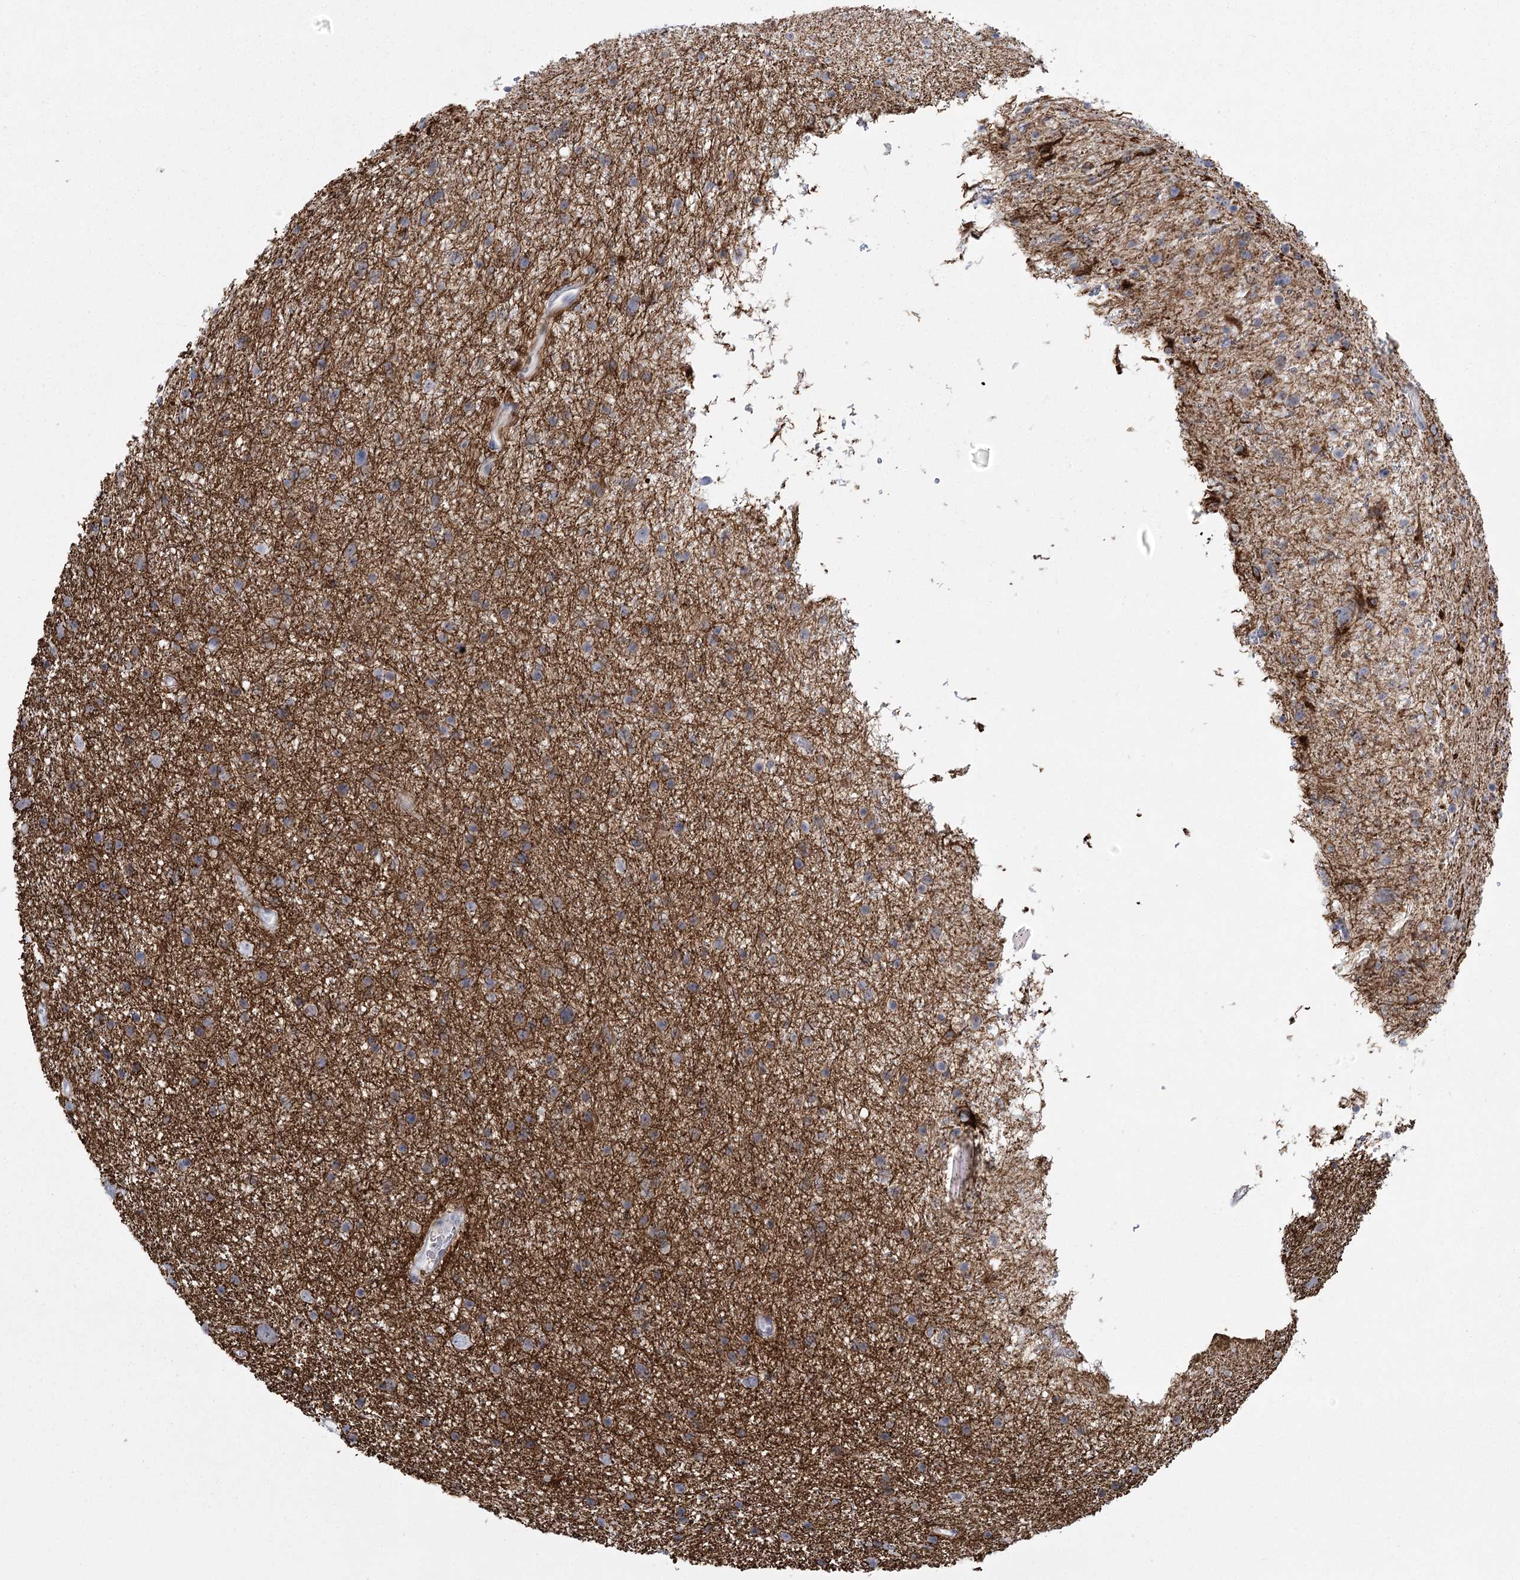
{"staining": {"intensity": "moderate", "quantity": "<25%", "location": "cytoplasmic/membranous"}, "tissue": "glioma", "cell_type": "Tumor cells", "image_type": "cancer", "snomed": [{"axis": "morphology", "description": "Glioma, malignant, Low grade"}, {"axis": "topography", "description": "Cerebral cortex"}], "caption": "A micrograph showing moderate cytoplasmic/membranous positivity in about <25% of tumor cells in glioma, as visualized by brown immunohistochemical staining.", "gene": "FAM76B", "patient": {"sex": "female", "age": 39}}